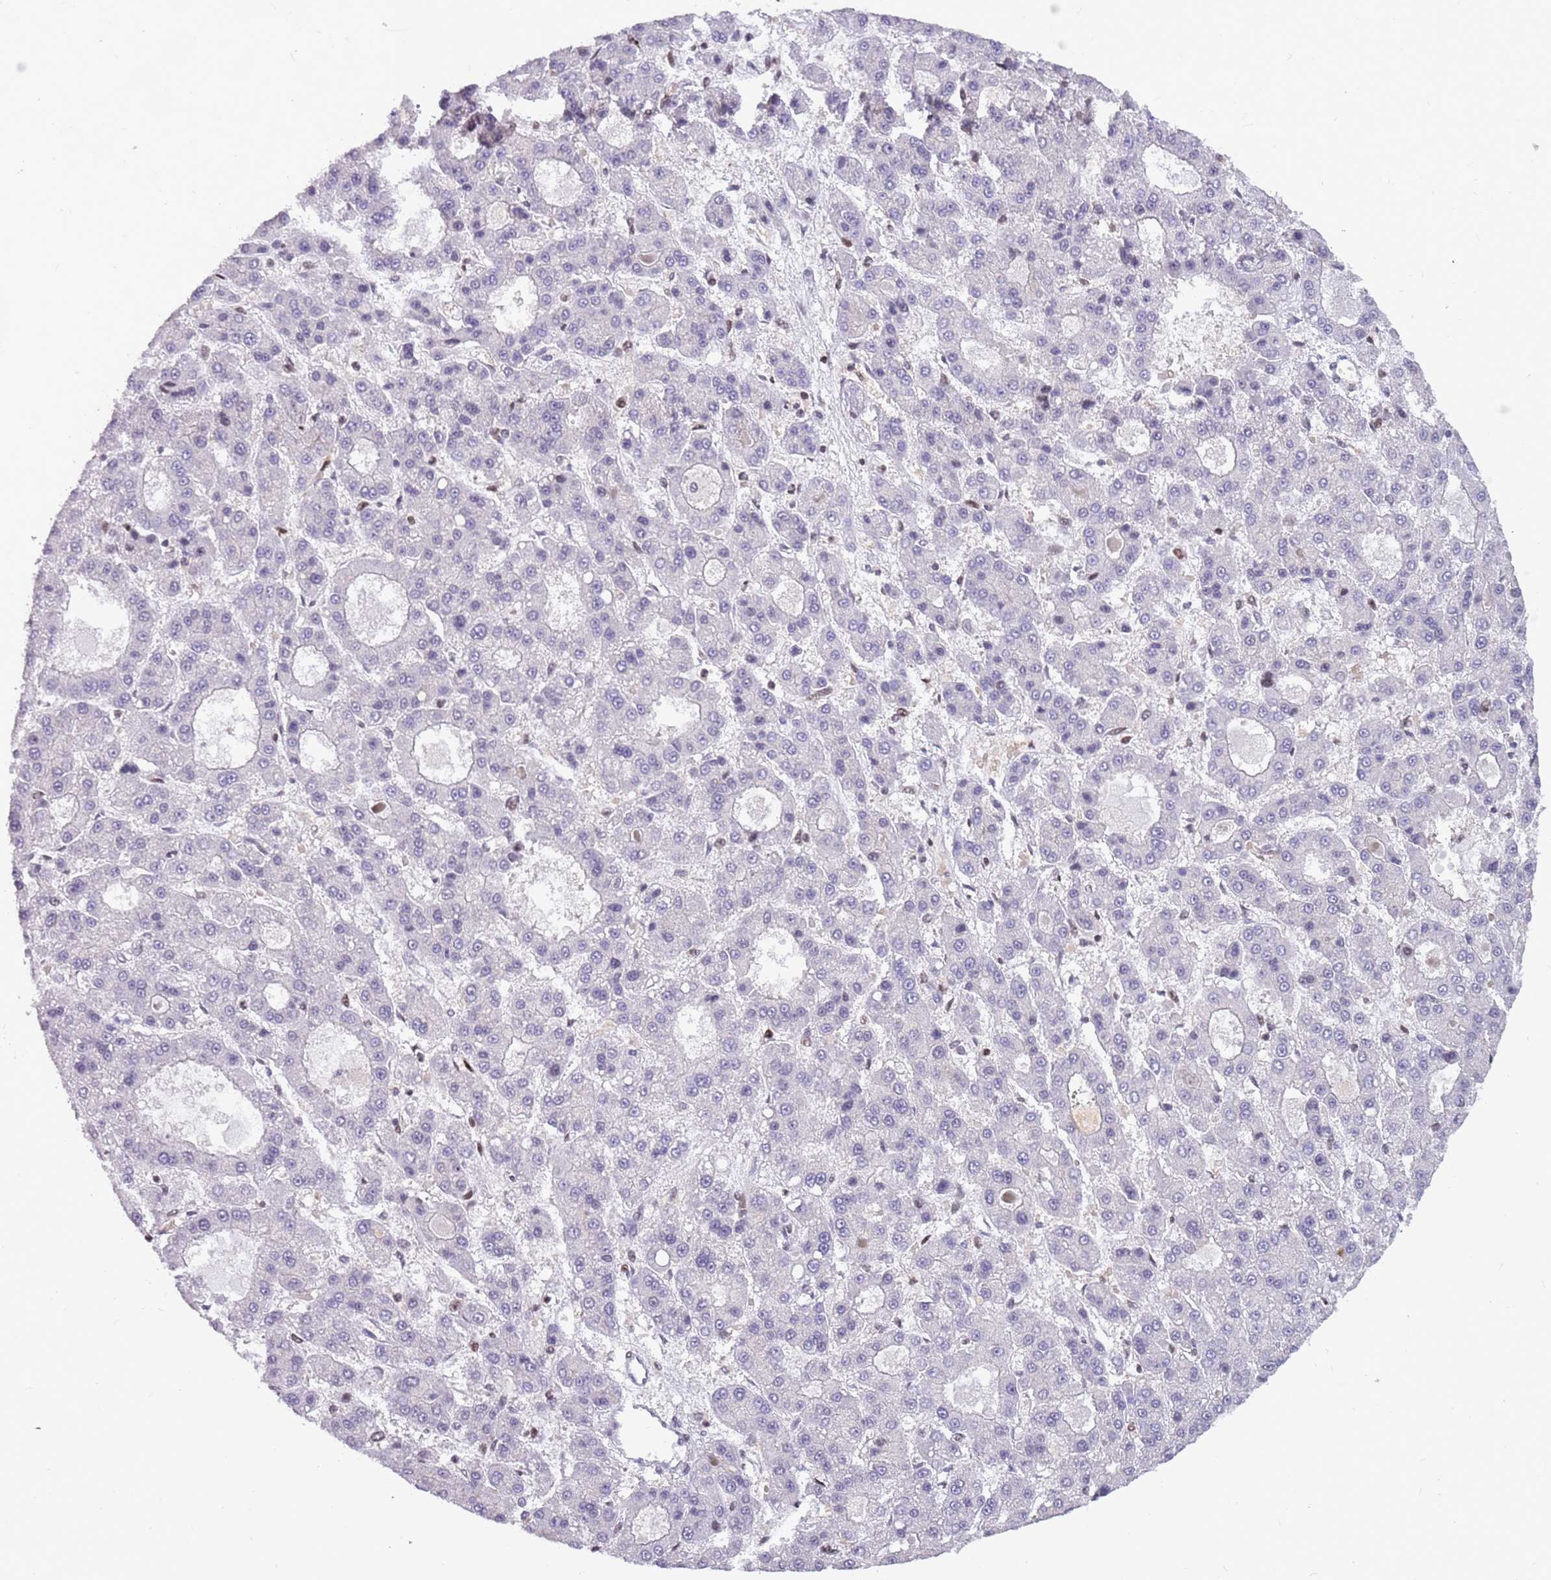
{"staining": {"intensity": "negative", "quantity": "none", "location": "none"}, "tissue": "liver cancer", "cell_type": "Tumor cells", "image_type": "cancer", "snomed": [{"axis": "morphology", "description": "Carcinoma, Hepatocellular, NOS"}, {"axis": "topography", "description": "Liver"}], "caption": "An image of human hepatocellular carcinoma (liver) is negative for staining in tumor cells.", "gene": "ARHGEF5", "patient": {"sex": "male", "age": 70}}